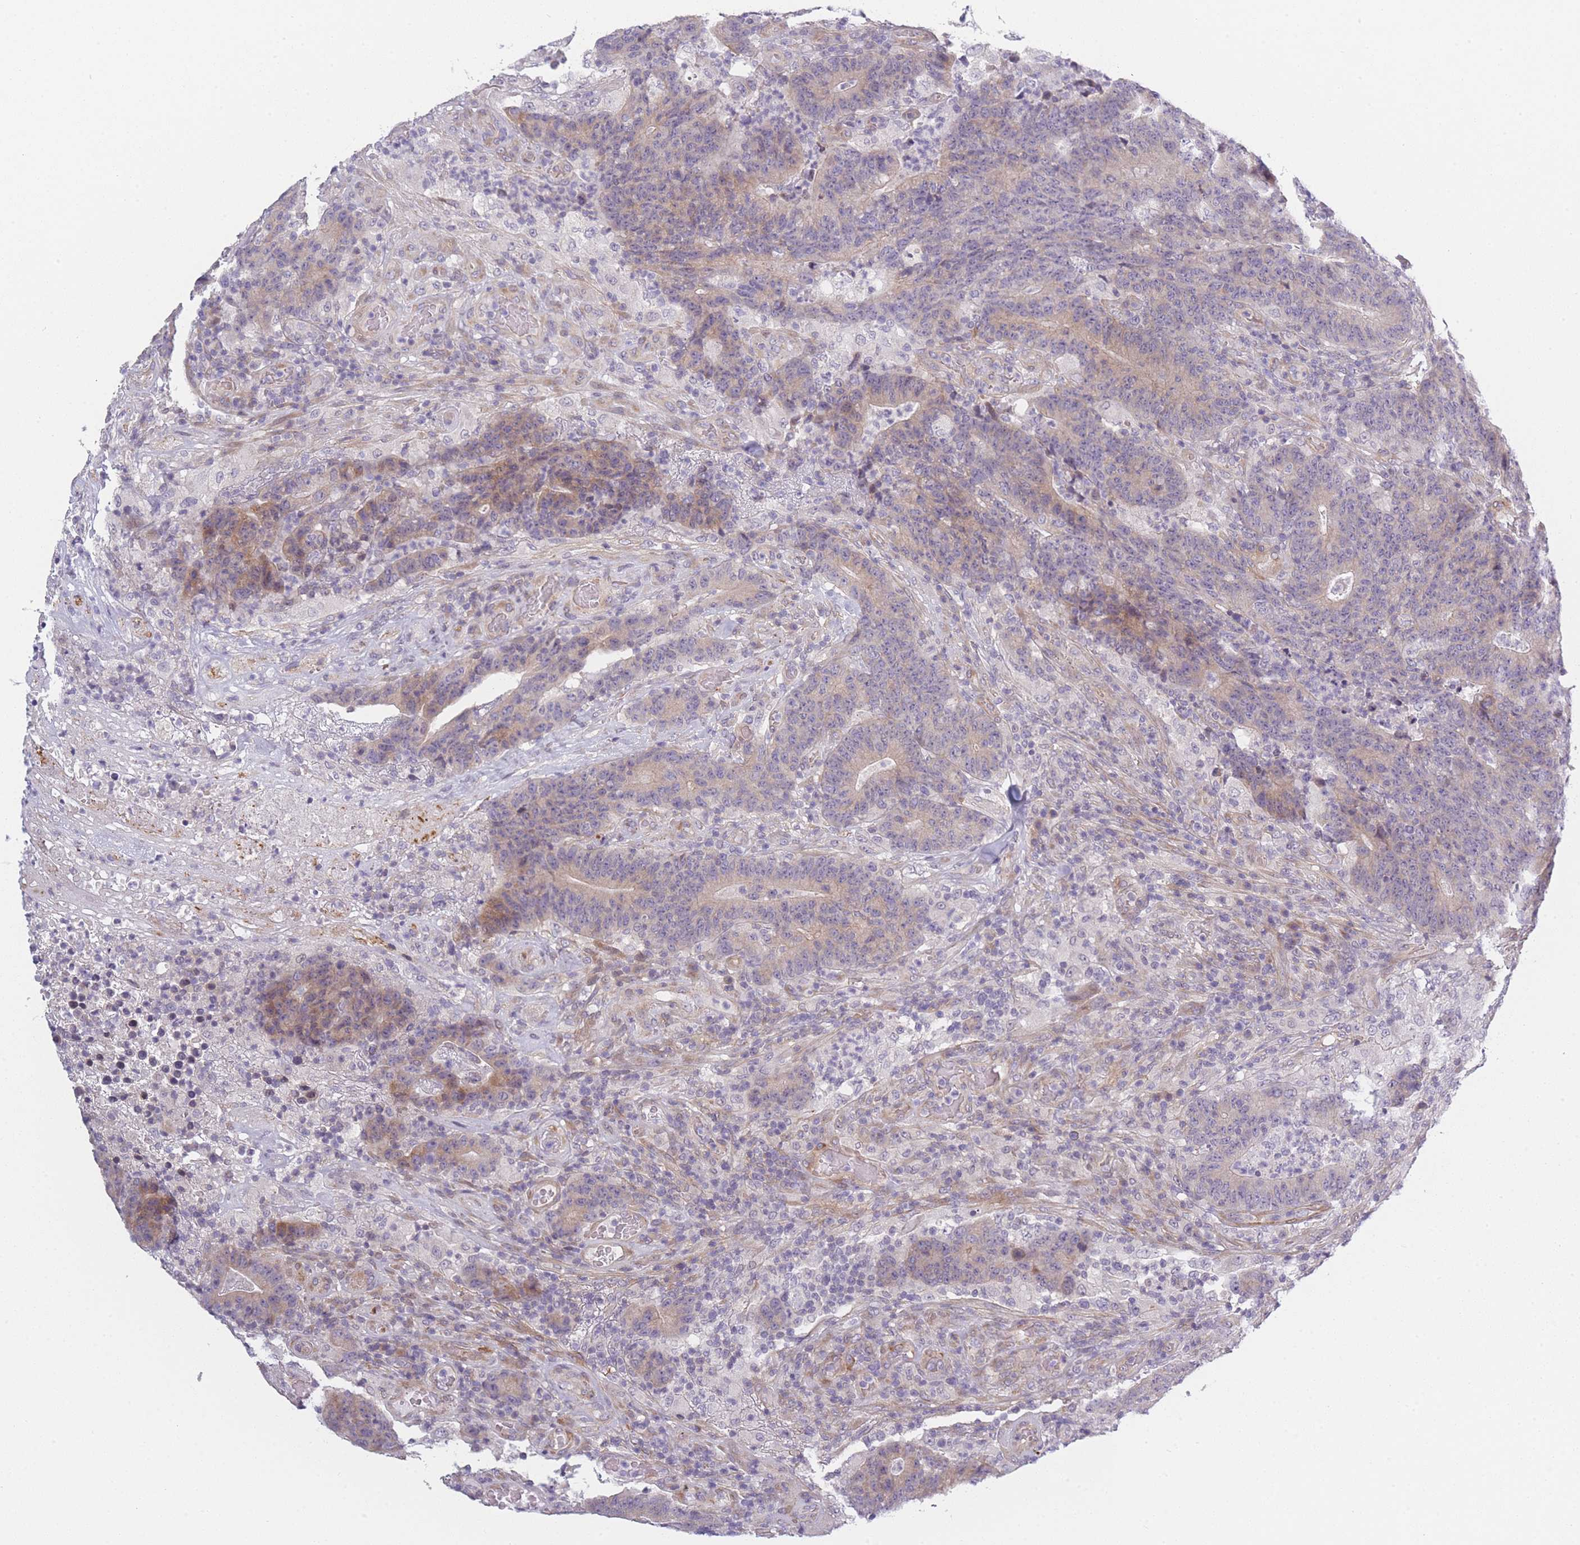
{"staining": {"intensity": "weak", "quantity": "25%-75%", "location": "cytoplasmic/membranous"}, "tissue": "colorectal cancer", "cell_type": "Tumor cells", "image_type": "cancer", "snomed": [{"axis": "morphology", "description": "Normal tissue, NOS"}, {"axis": "morphology", "description": "Adenocarcinoma, NOS"}, {"axis": "topography", "description": "Colon"}], "caption": "A brown stain shows weak cytoplasmic/membranous expression of a protein in human colorectal adenocarcinoma tumor cells.", "gene": "SLC7A6", "patient": {"sex": "female", "age": 75}}